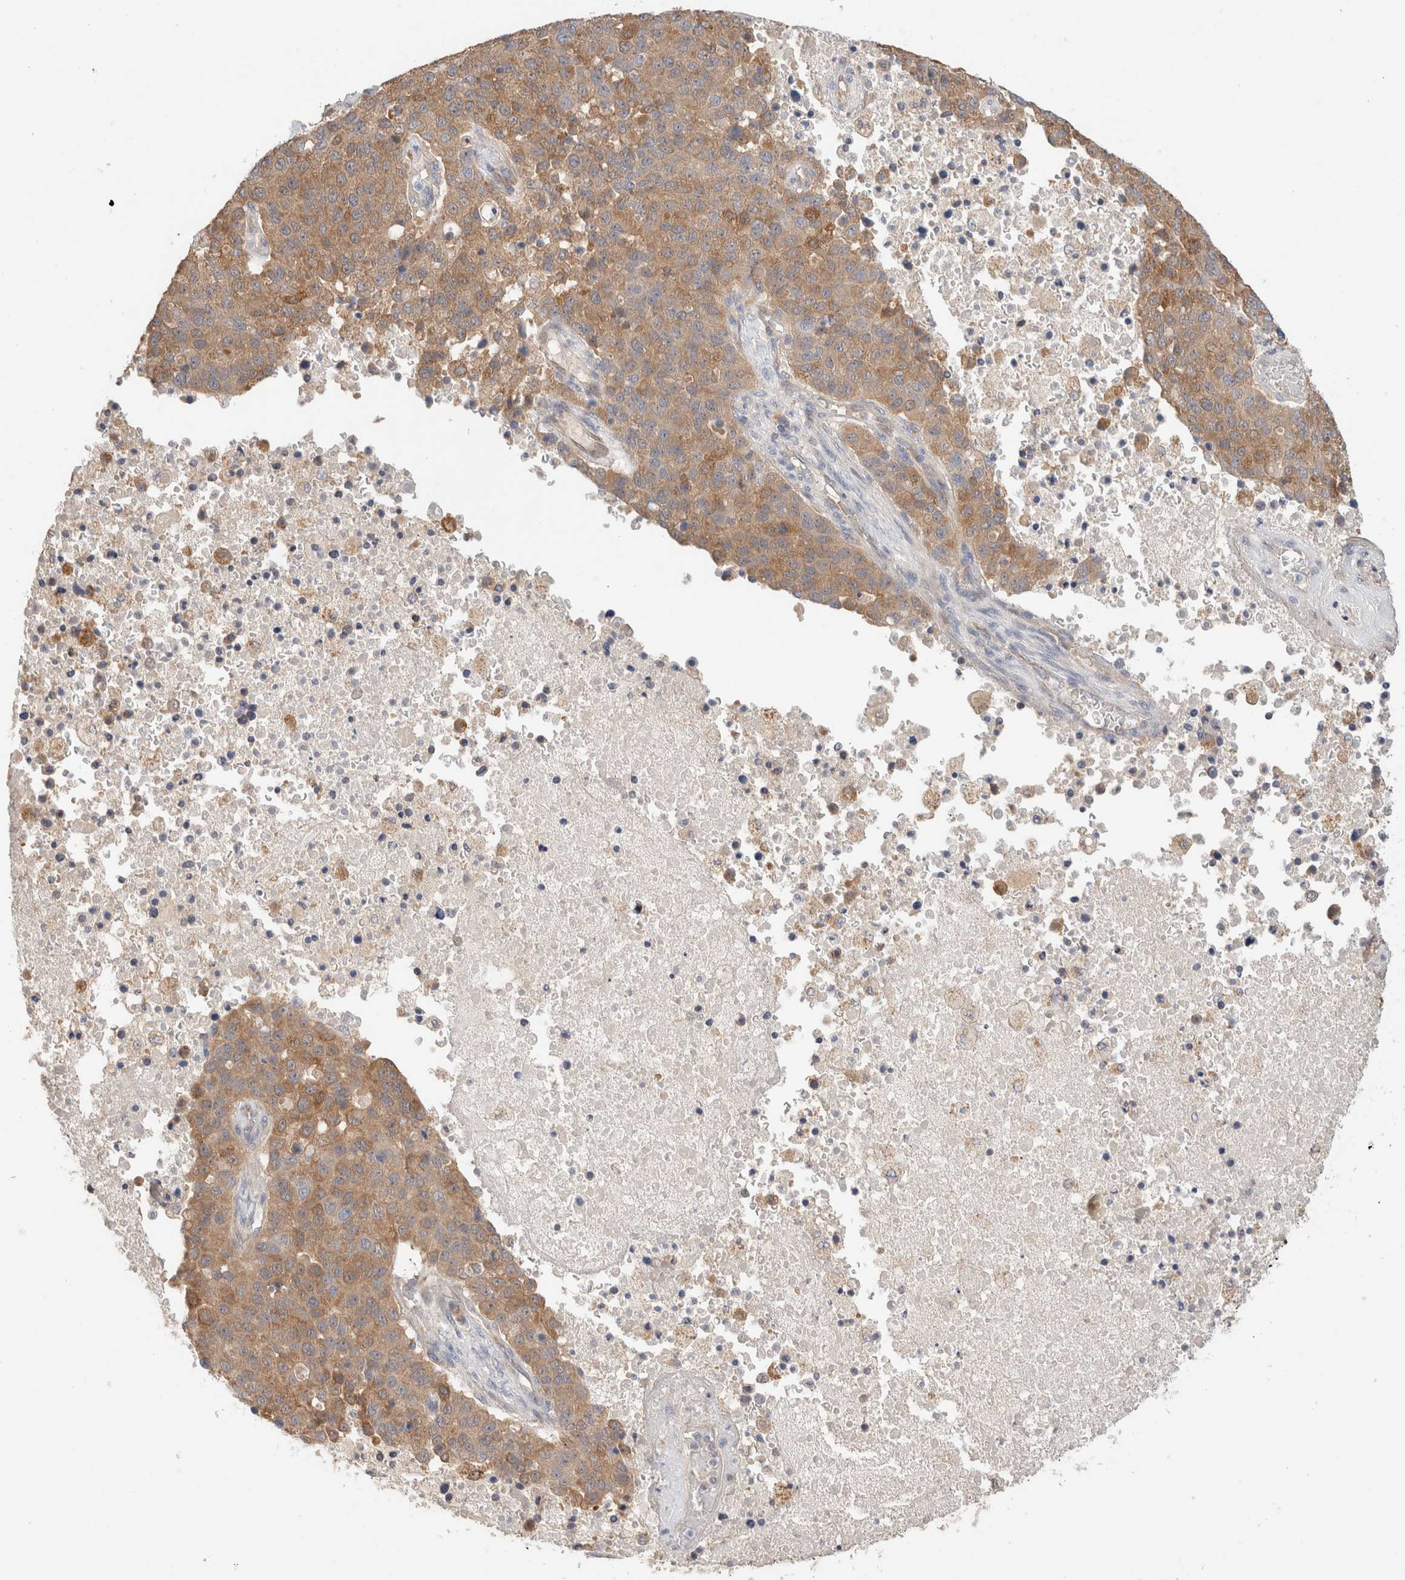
{"staining": {"intensity": "moderate", "quantity": ">75%", "location": "cytoplasmic/membranous"}, "tissue": "pancreatic cancer", "cell_type": "Tumor cells", "image_type": "cancer", "snomed": [{"axis": "morphology", "description": "Adenocarcinoma, NOS"}, {"axis": "topography", "description": "Pancreas"}], "caption": "A brown stain labels moderate cytoplasmic/membranous expression of a protein in adenocarcinoma (pancreatic) tumor cells.", "gene": "CA13", "patient": {"sex": "female", "age": 61}}